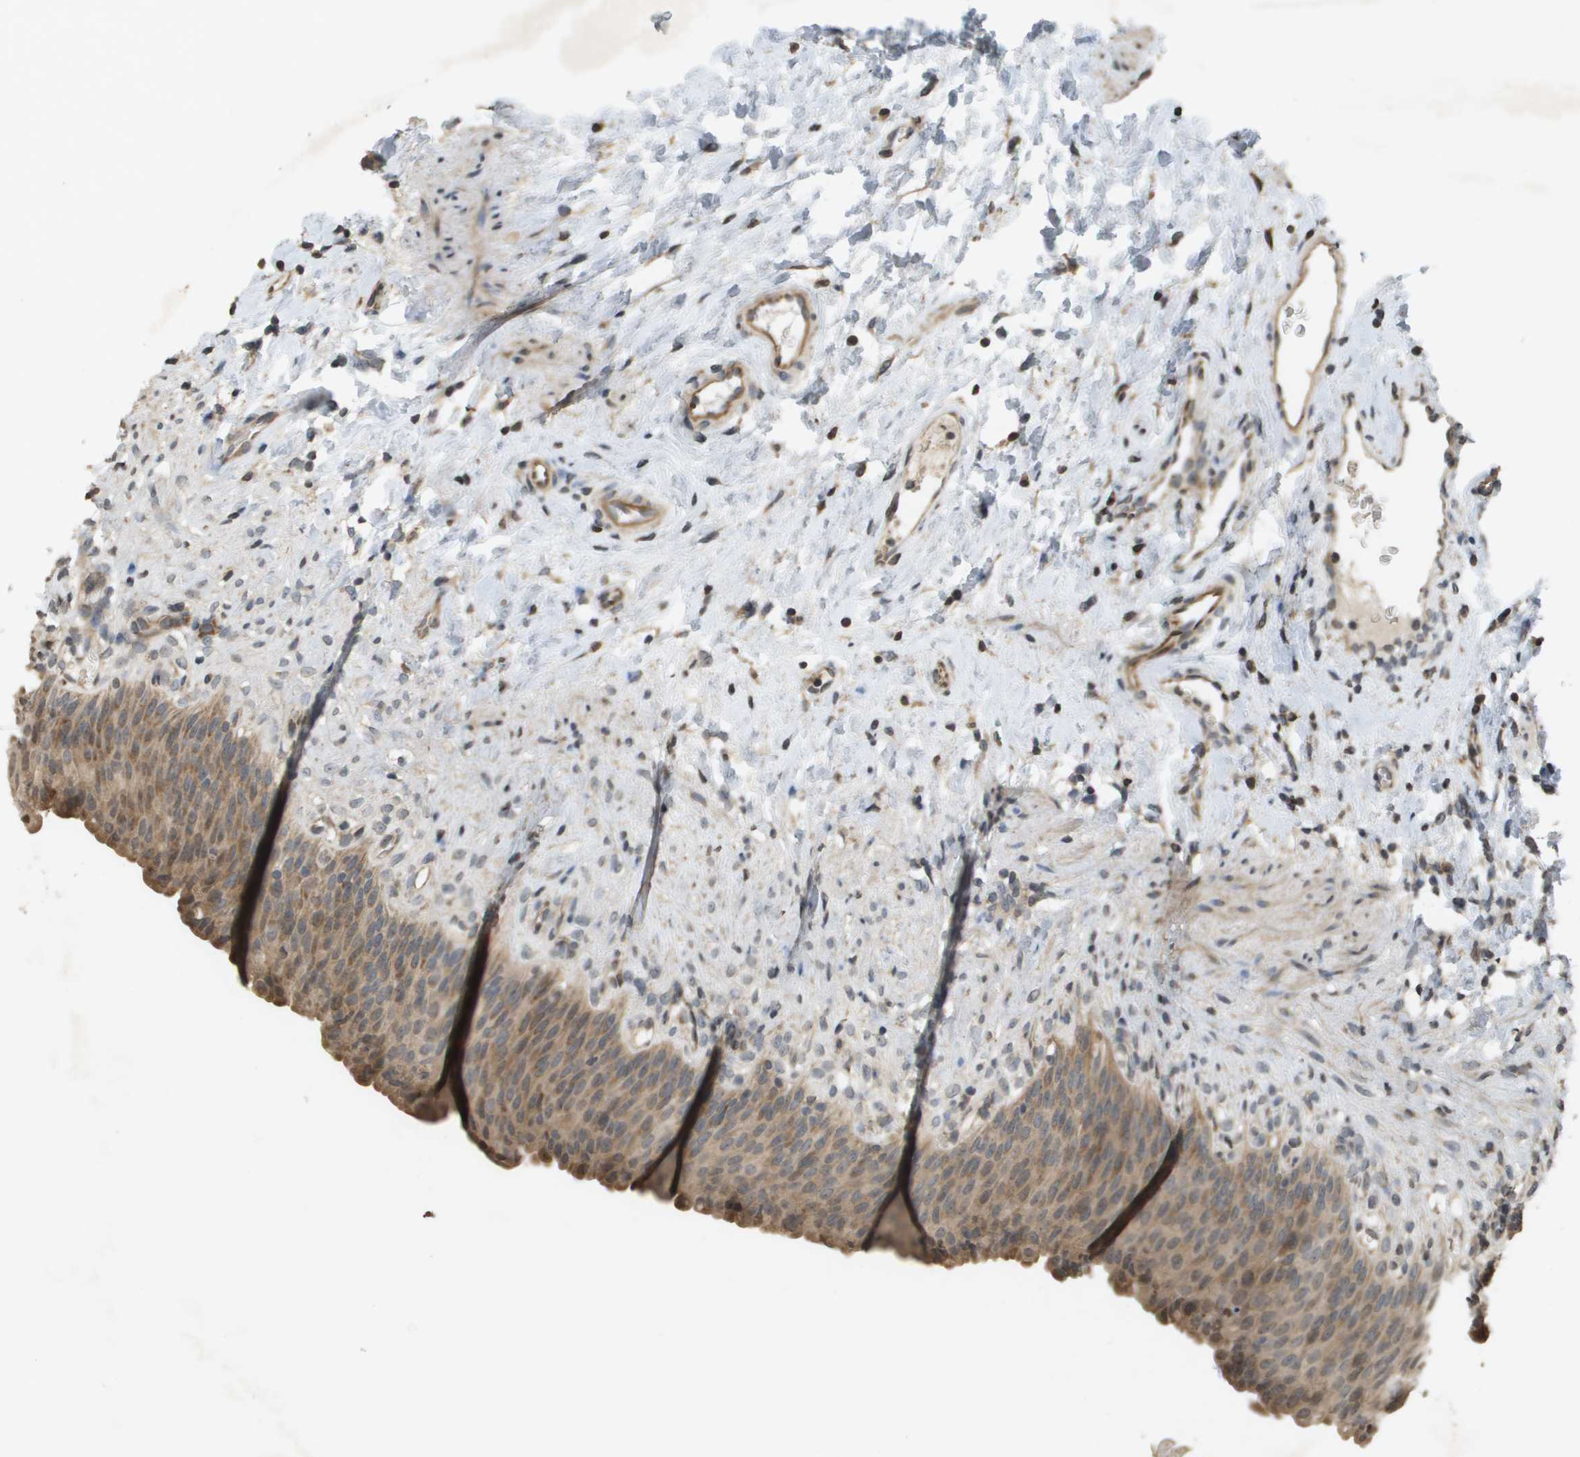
{"staining": {"intensity": "moderate", "quantity": ">75%", "location": "cytoplasmic/membranous"}, "tissue": "urinary bladder", "cell_type": "Urothelial cells", "image_type": "normal", "snomed": [{"axis": "morphology", "description": "Normal tissue, NOS"}, {"axis": "topography", "description": "Urinary bladder"}], "caption": "Urinary bladder stained with immunohistochemistry displays moderate cytoplasmic/membranous expression in approximately >75% of urothelial cells.", "gene": "RAB21", "patient": {"sex": "female", "age": 79}}